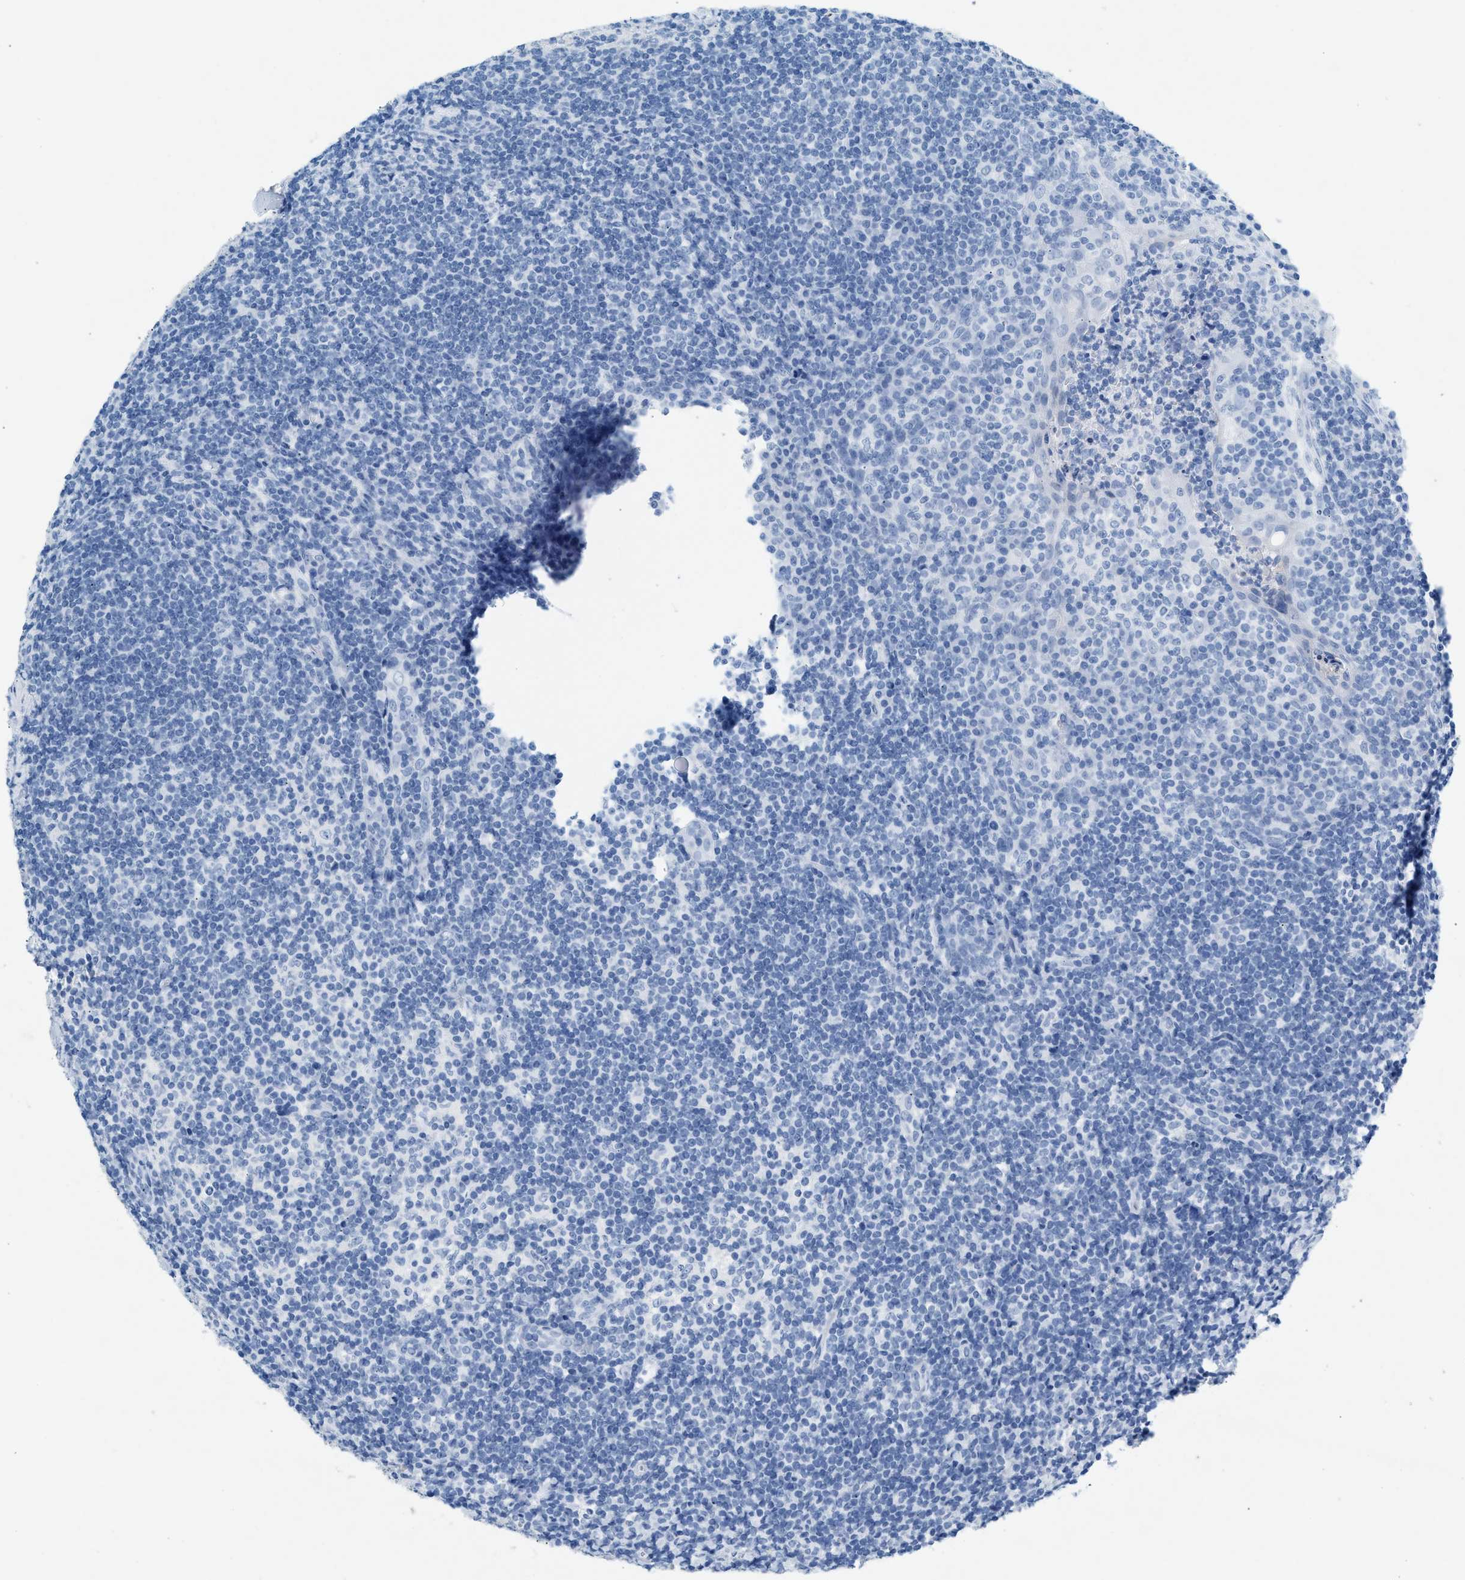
{"staining": {"intensity": "negative", "quantity": "none", "location": "none"}, "tissue": "tonsil", "cell_type": "Germinal center cells", "image_type": "normal", "snomed": [{"axis": "morphology", "description": "Normal tissue, NOS"}, {"axis": "topography", "description": "Tonsil"}], "caption": "The micrograph shows no staining of germinal center cells in benign tonsil.", "gene": "HHATL", "patient": {"sex": "male", "age": 37}}